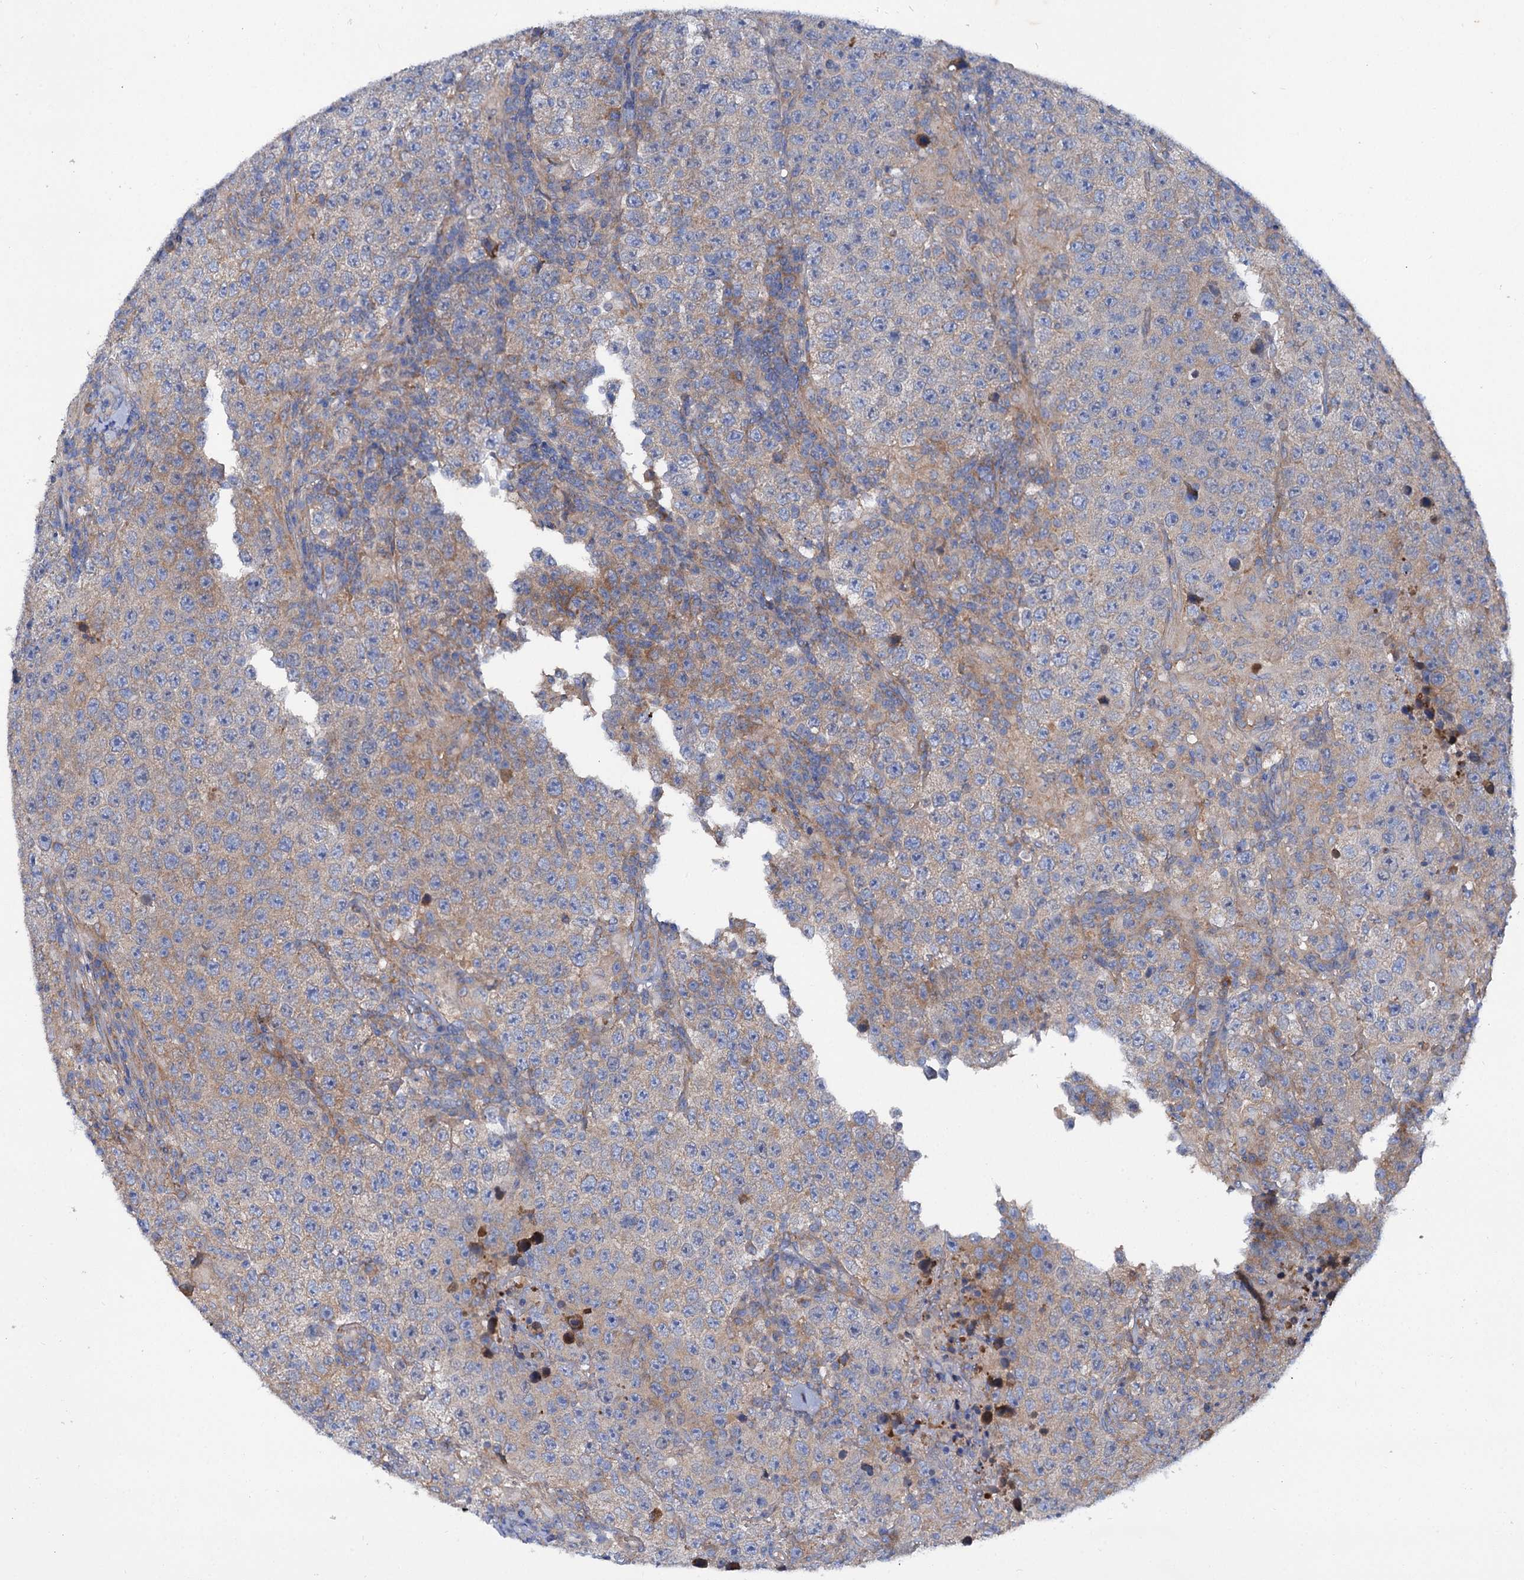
{"staining": {"intensity": "weak", "quantity": "25%-75%", "location": "cytoplasmic/membranous"}, "tissue": "testis cancer", "cell_type": "Tumor cells", "image_type": "cancer", "snomed": [{"axis": "morphology", "description": "Normal tissue, NOS"}, {"axis": "morphology", "description": "Urothelial carcinoma, High grade"}, {"axis": "morphology", "description": "Seminoma, NOS"}, {"axis": "morphology", "description": "Carcinoma, Embryonal, NOS"}, {"axis": "topography", "description": "Urinary bladder"}, {"axis": "topography", "description": "Testis"}], "caption": "A histopathology image of testis cancer (embryonal carcinoma) stained for a protein exhibits weak cytoplasmic/membranous brown staining in tumor cells. (Brightfield microscopy of DAB IHC at high magnification).", "gene": "TRIM55", "patient": {"sex": "male", "age": 41}}